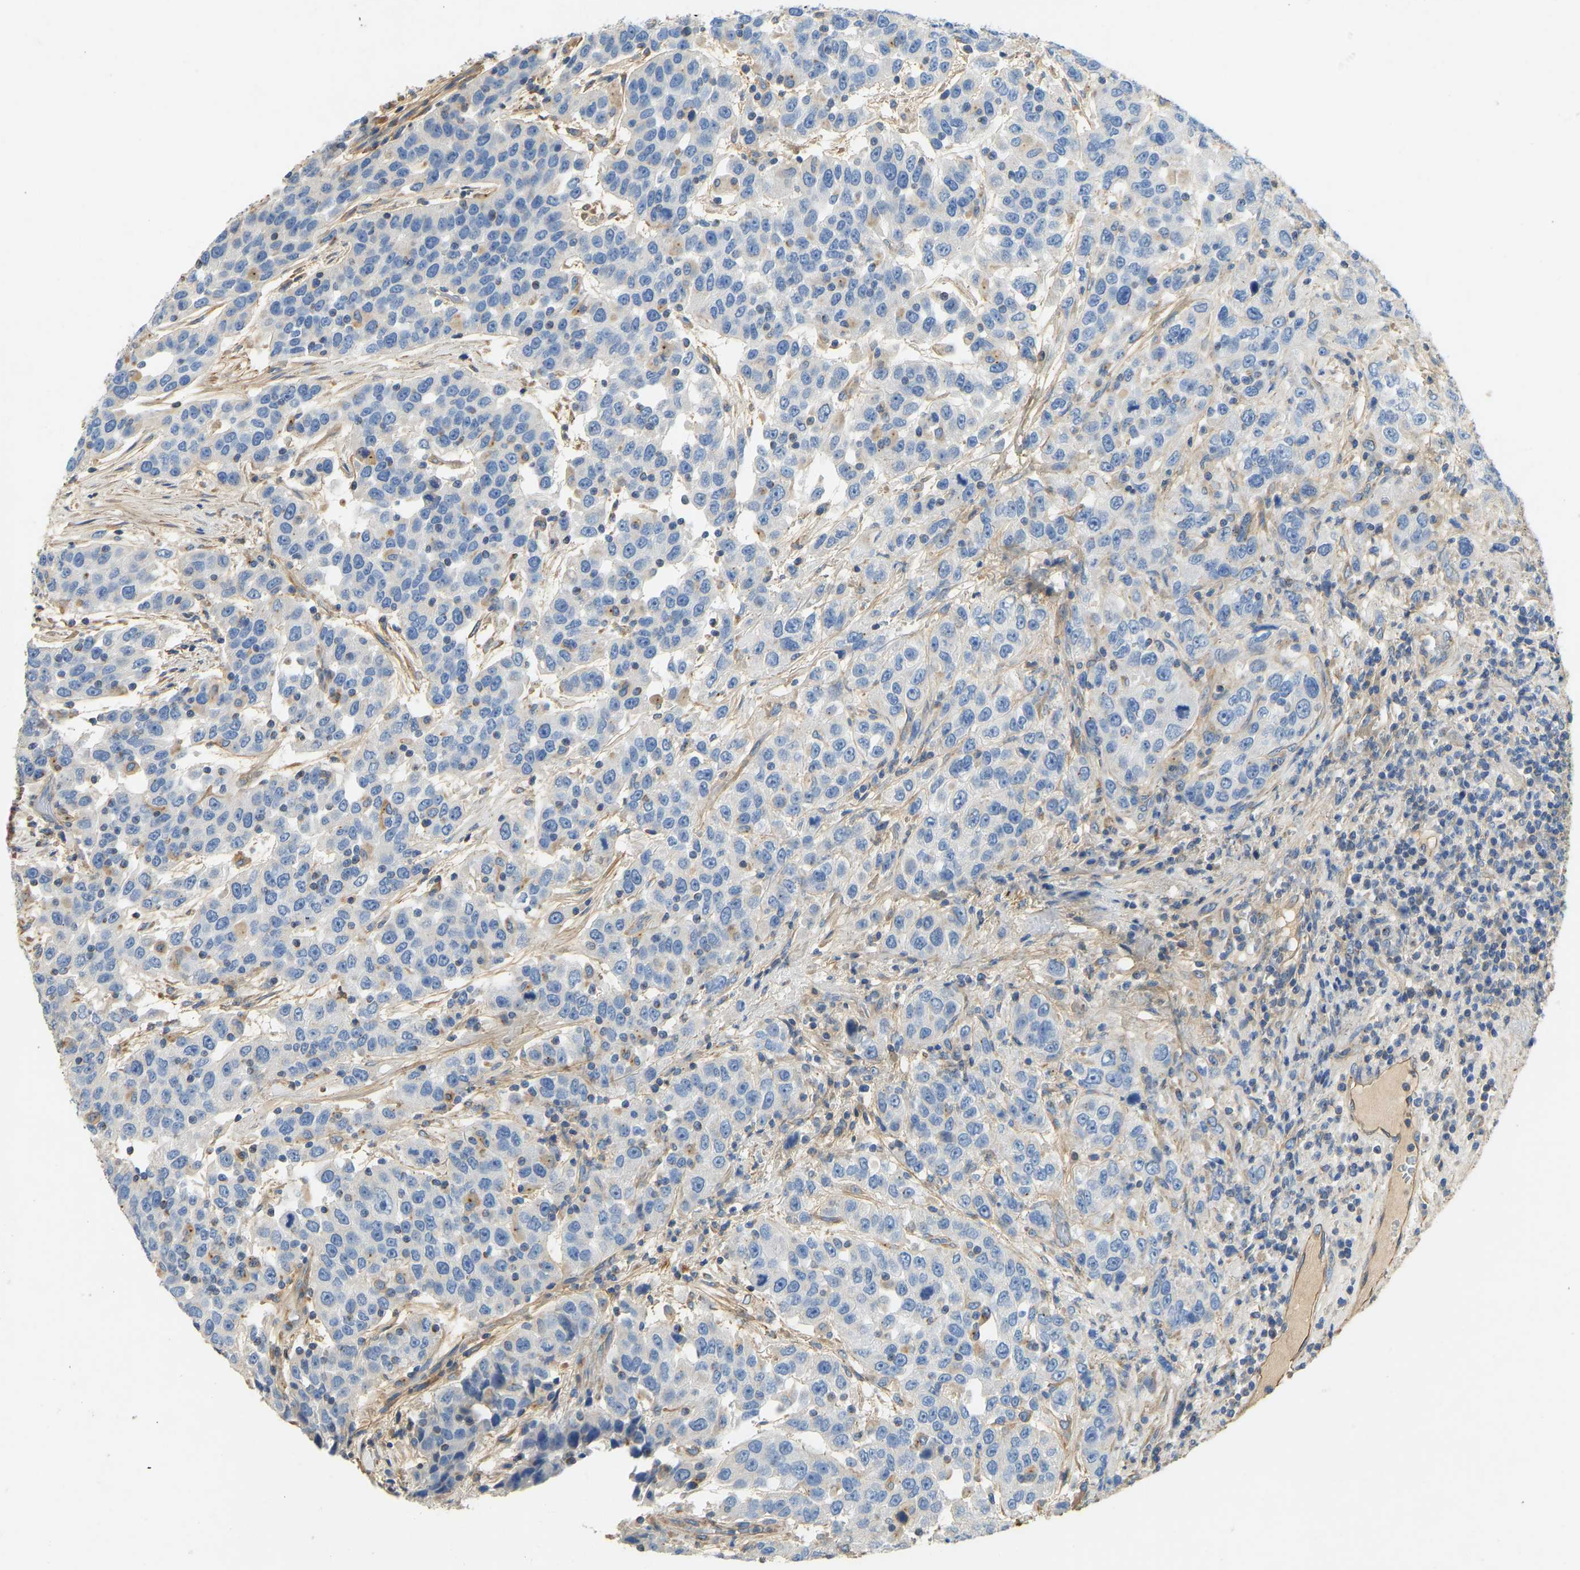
{"staining": {"intensity": "negative", "quantity": "none", "location": "none"}, "tissue": "urothelial cancer", "cell_type": "Tumor cells", "image_type": "cancer", "snomed": [{"axis": "morphology", "description": "Urothelial carcinoma, High grade"}, {"axis": "topography", "description": "Urinary bladder"}], "caption": "Immunohistochemistry photomicrograph of neoplastic tissue: urothelial cancer stained with DAB reveals no significant protein positivity in tumor cells. Brightfield microscopy of immunohistochemistry (IHC) stained with DAB (brown) and hematoxylin (blue), captured at high magnification.", "gene": "TECTA", "patient": {"sex": "female", "age": 80}}